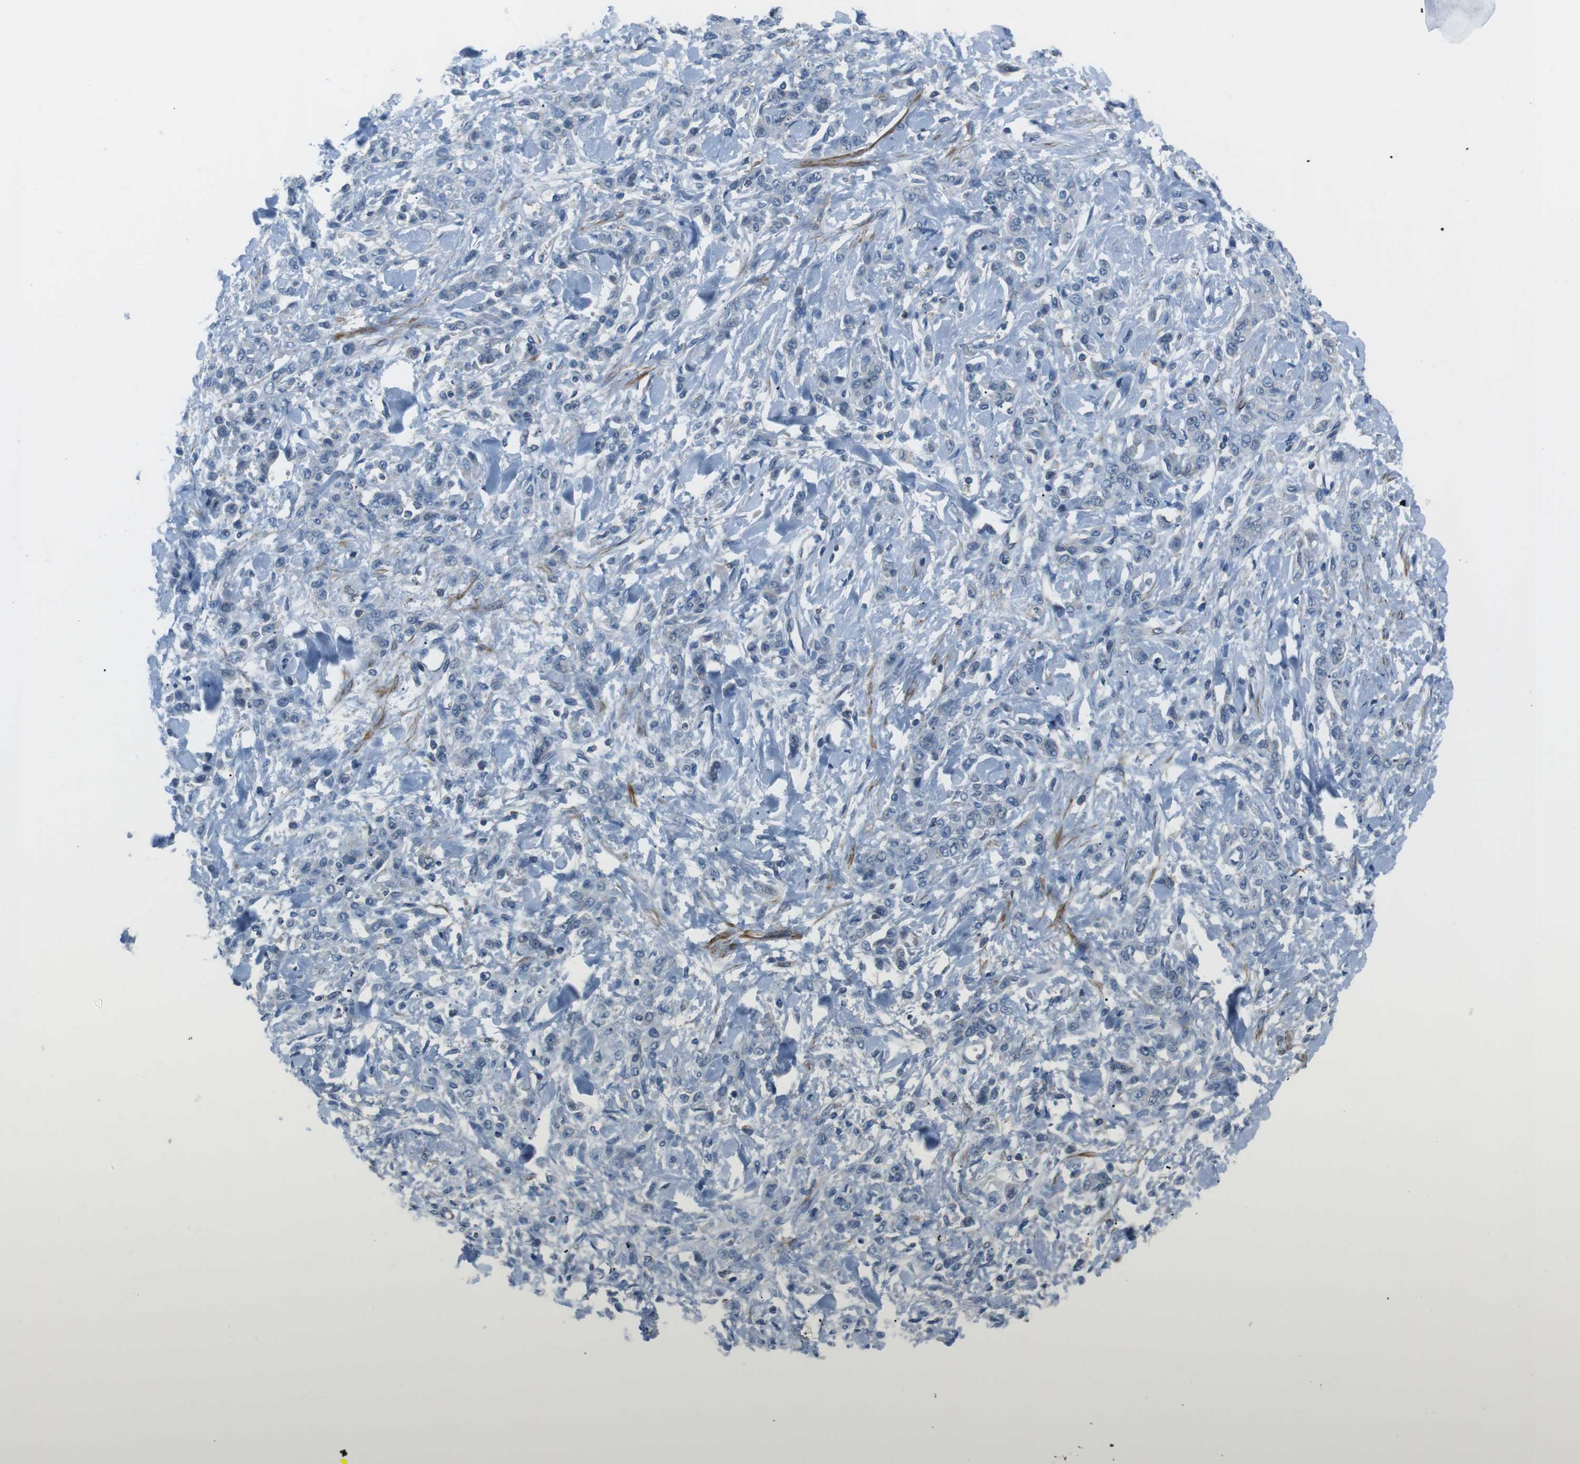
{"staining": {"intensity": "negative", "quantity": "none", "location": "none"}, "tissue": "stomach cancer", "cell_type": "Tumor cells", "image_type": "cancer", "snomed": [{"axis": "morphology", "description": "Normal tissue, NOS"}, {"axis": "morphology", "description": "Adenocarcinoma, NOS"}, {"axis": "topography", "description": "Stomach"}], "caption": "DAB immunohistochemical staining of human stomach cancer displays no significant expression in tumor cells.", "gene": "ARVCF", "patient": {"sex": "male", "age": 82}}